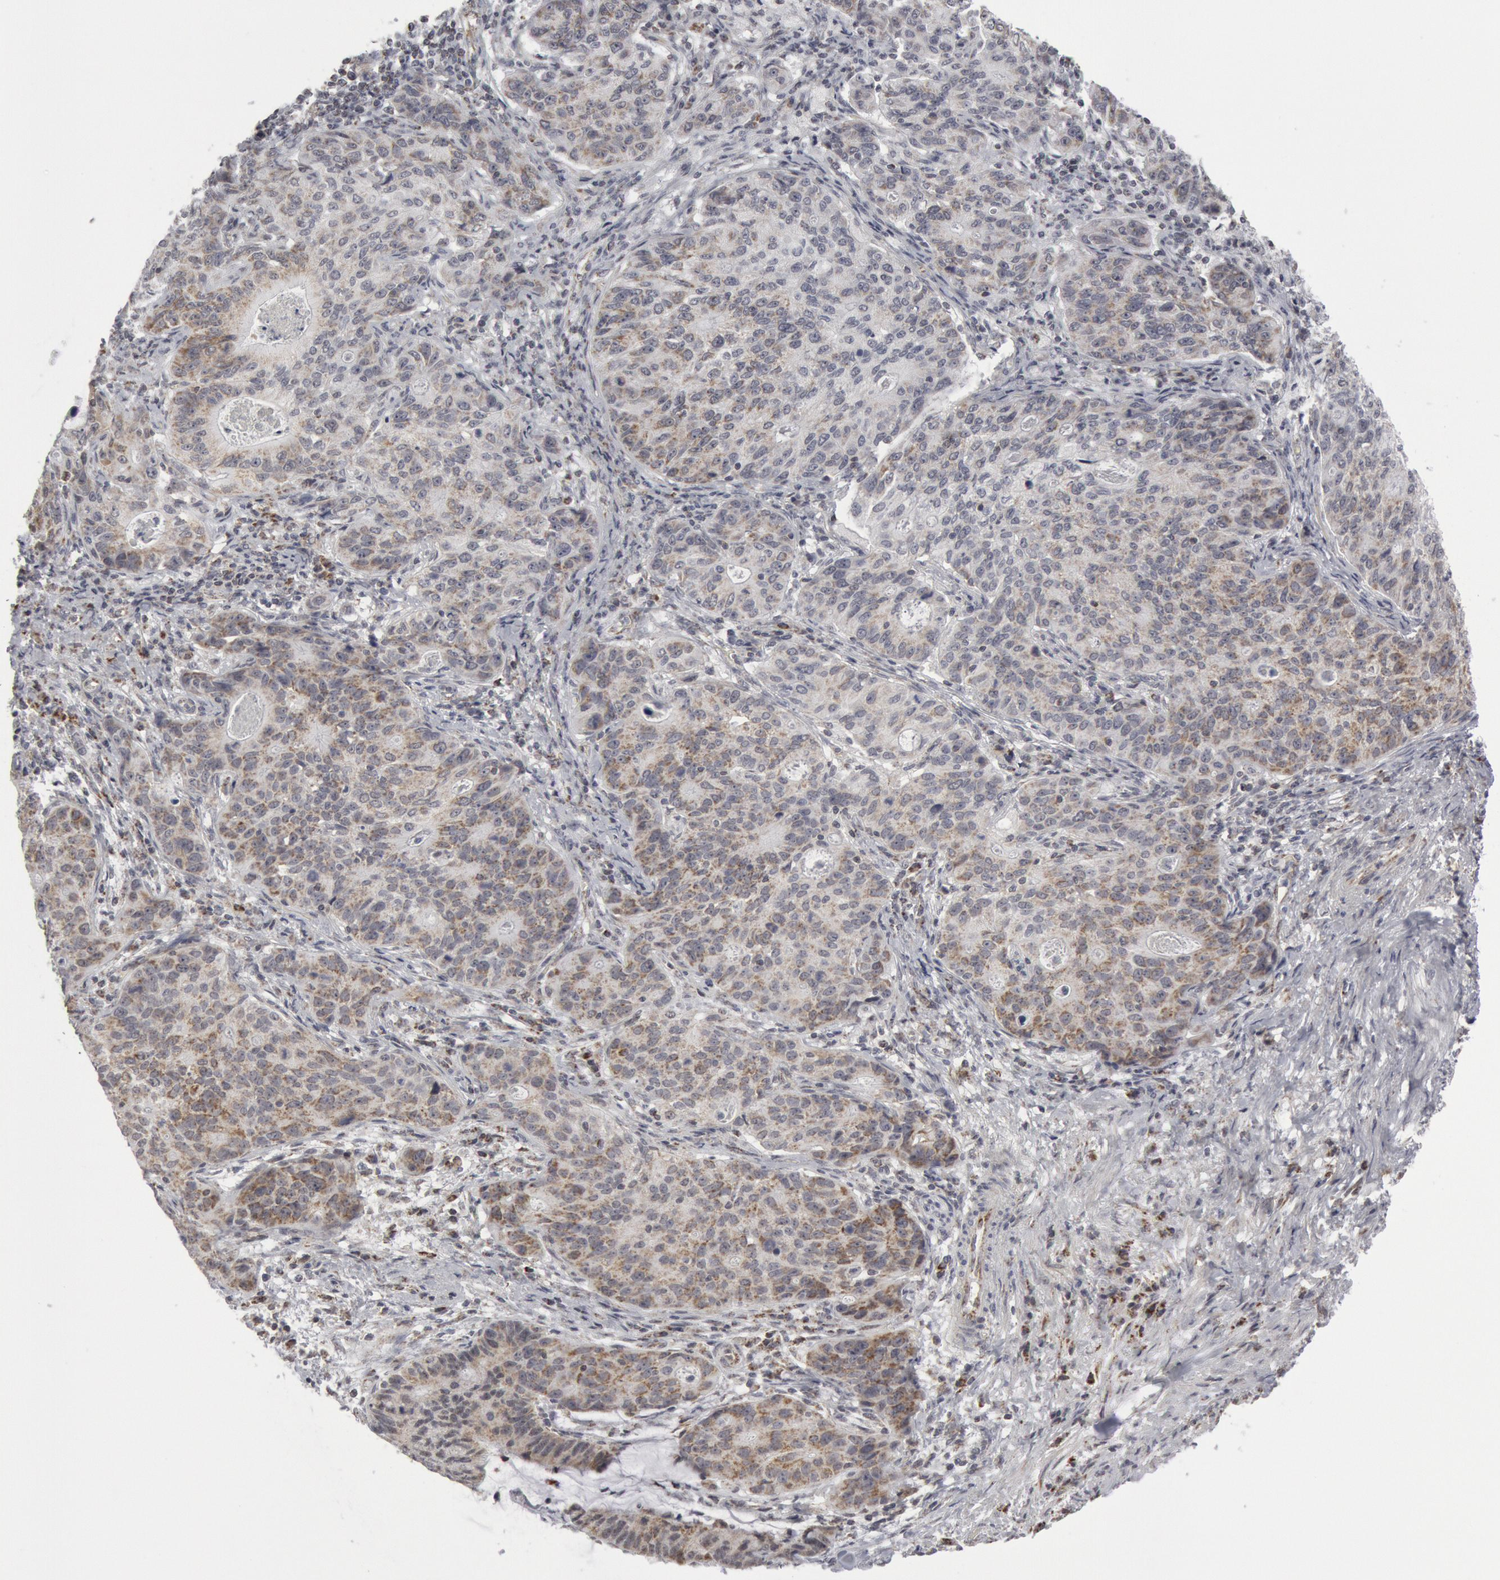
{"staining": {"intensity": "weak", "quantity": "<25%", "location": "cytoplasmic/membranous"}, "tissue": "stomach cancer", "cell_type": "Tumor cells", "image_type": "cancer", "snomed": [{"axis": "morphology", "description": "Adenocarcinoma, NOS"}, {"axis": "topography", "description": "Esophagus"}, {"axis": "topography", "description": "Stomach"}], "caption": "Immunohistochemical staining of human stomach cancer demonstrates no significant expression in tumor cells.", "gene": "CASP9", "patient": {"sex": "male", "age": 74}}